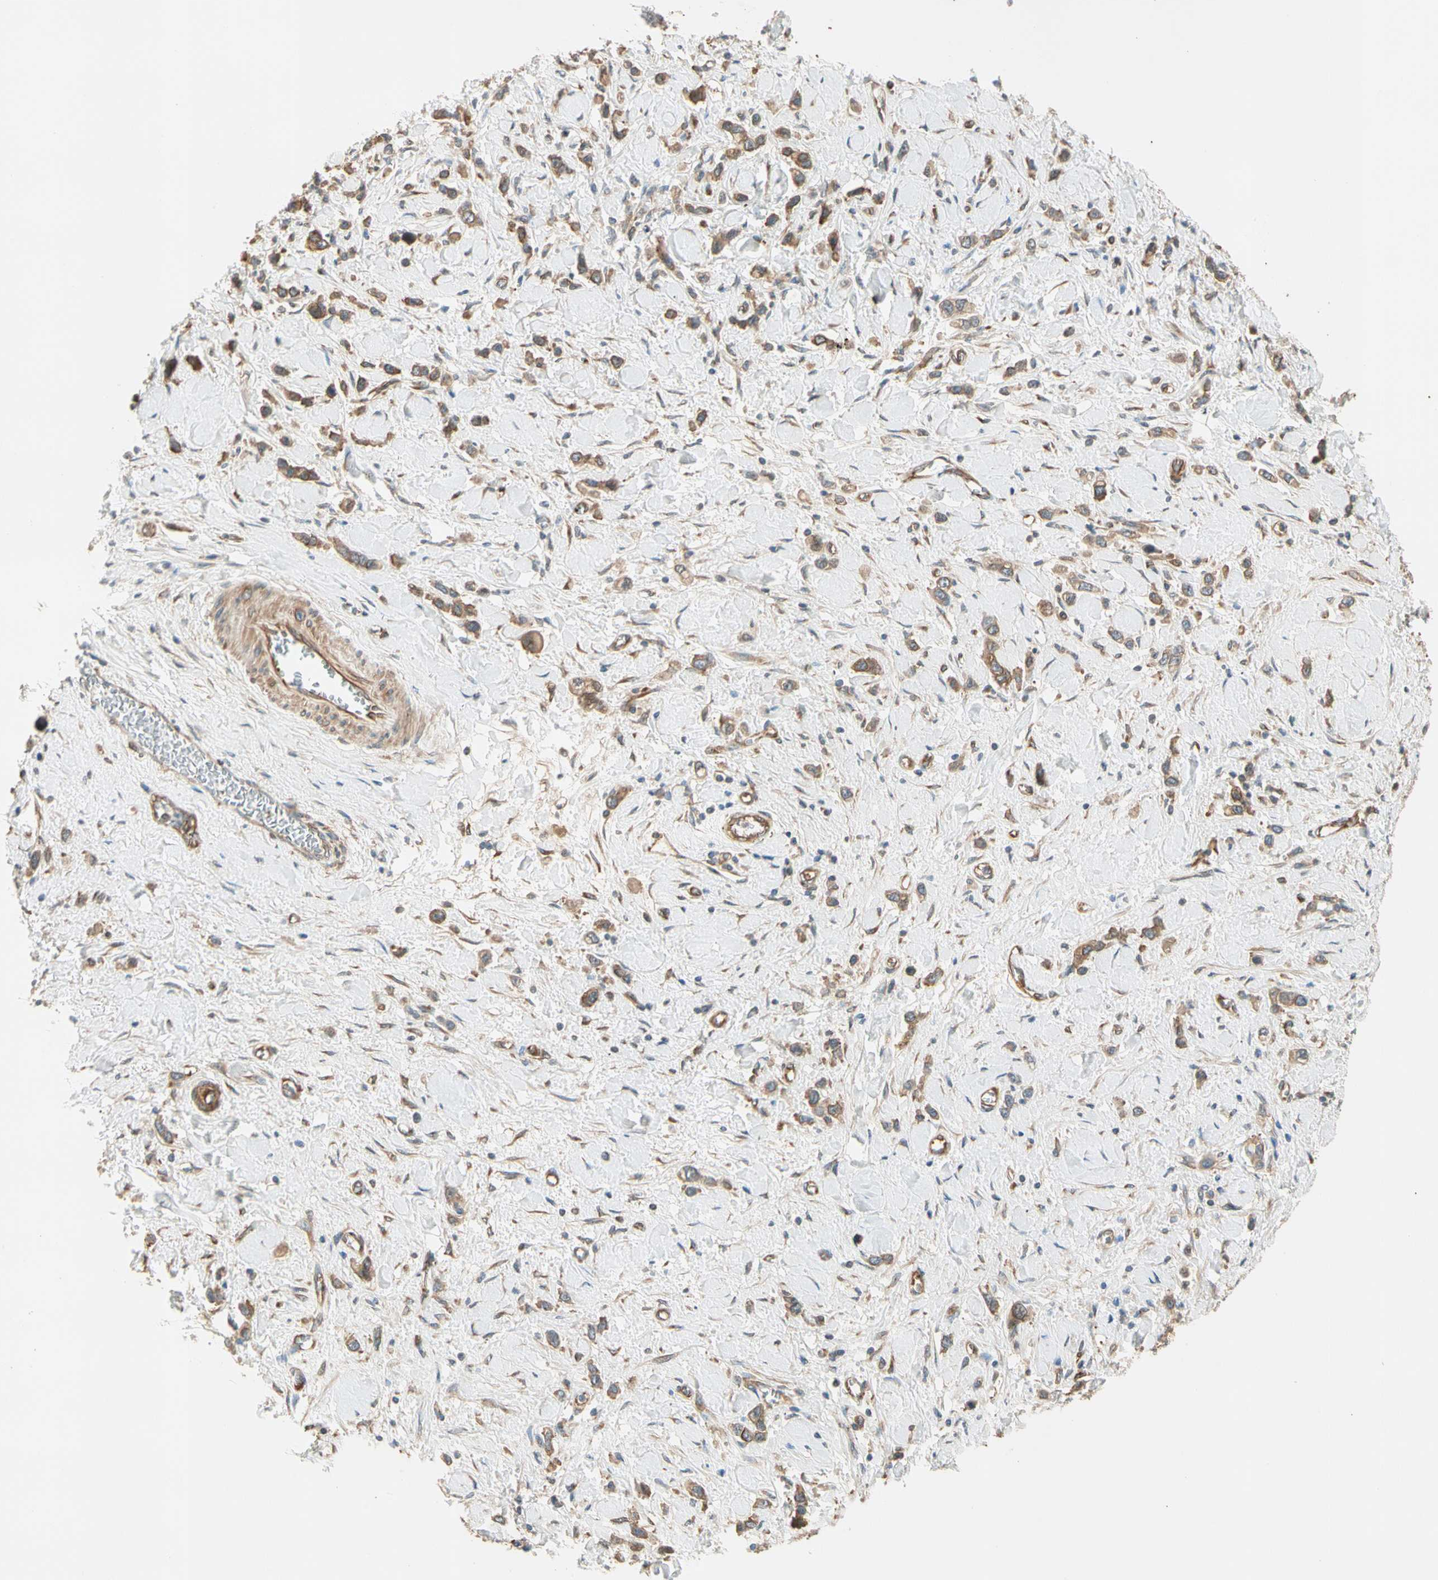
{"staining": {"intensity": "moderate", "quantity": ">75%", "location": "cytoplasmic/membranous"}, "tissue": "stomach cancer", "cell_type": "Tumor cells", "image_type": "cancer", "snomed": [{"axis": "morphology", "description": "Normal tissue, NOS"}, {"axis": "morphology", "description": "Adenocarcinoma, NOS"}, {"axis": "topography", "description": "Stomach, upper"}, {"axis": "topography", "description": "Stomach"}], "caption": "Immunohistochemistry (DAB (3,3'-diaminobenzidine)) staining of adenocarcinoma (stomach) demonstrates moderate cytoplasmic/membranous protein staining in about >75% of tumor cells.", "gene": "ROCK2", "patient": {"sex": "female", "age": 65}}